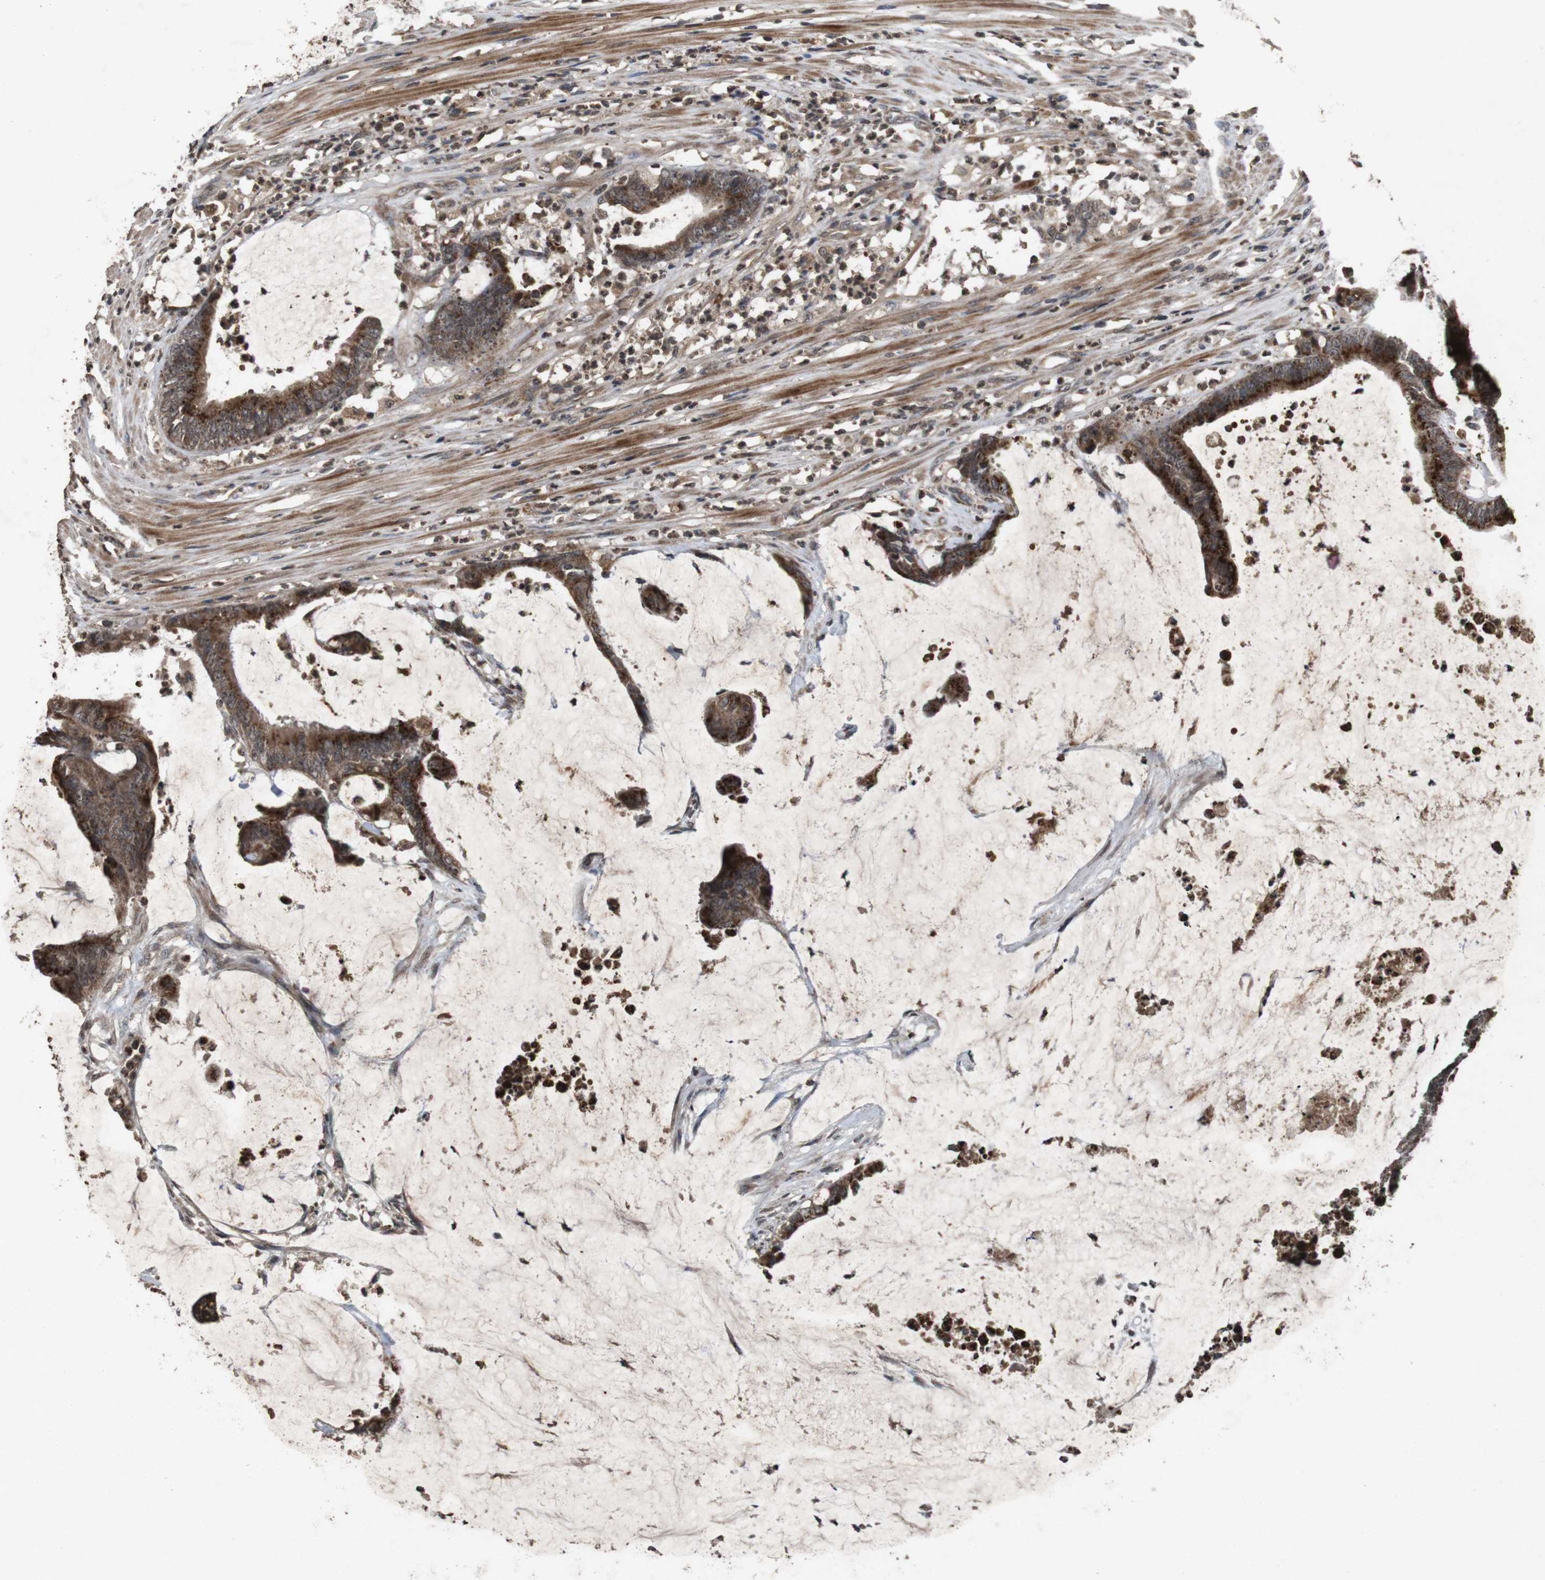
{"staining": {"intensity": "strong", "quantity": ">75%", "location": "cytoplasmic/membranous"}, "tissue": "colorectal cancer", "cell_type": "Tumor cells", "image_type": "cancer", "snomed": [{"axis": "morphology", "description": "Adenocarcinoma, NOS"}, {"axis": "topography", "description": "Rectum"}], "caption": "Protein expression analysis of colorectal cancer (adenocarcinoma) reveals strong cytoplasmic/membranous expression in about >75% of tumor cells. (DAB IHC with brightfield microscopy, high magnification).", "gene": "SORL1", "patient": {"sex": "female", "age": 66}}